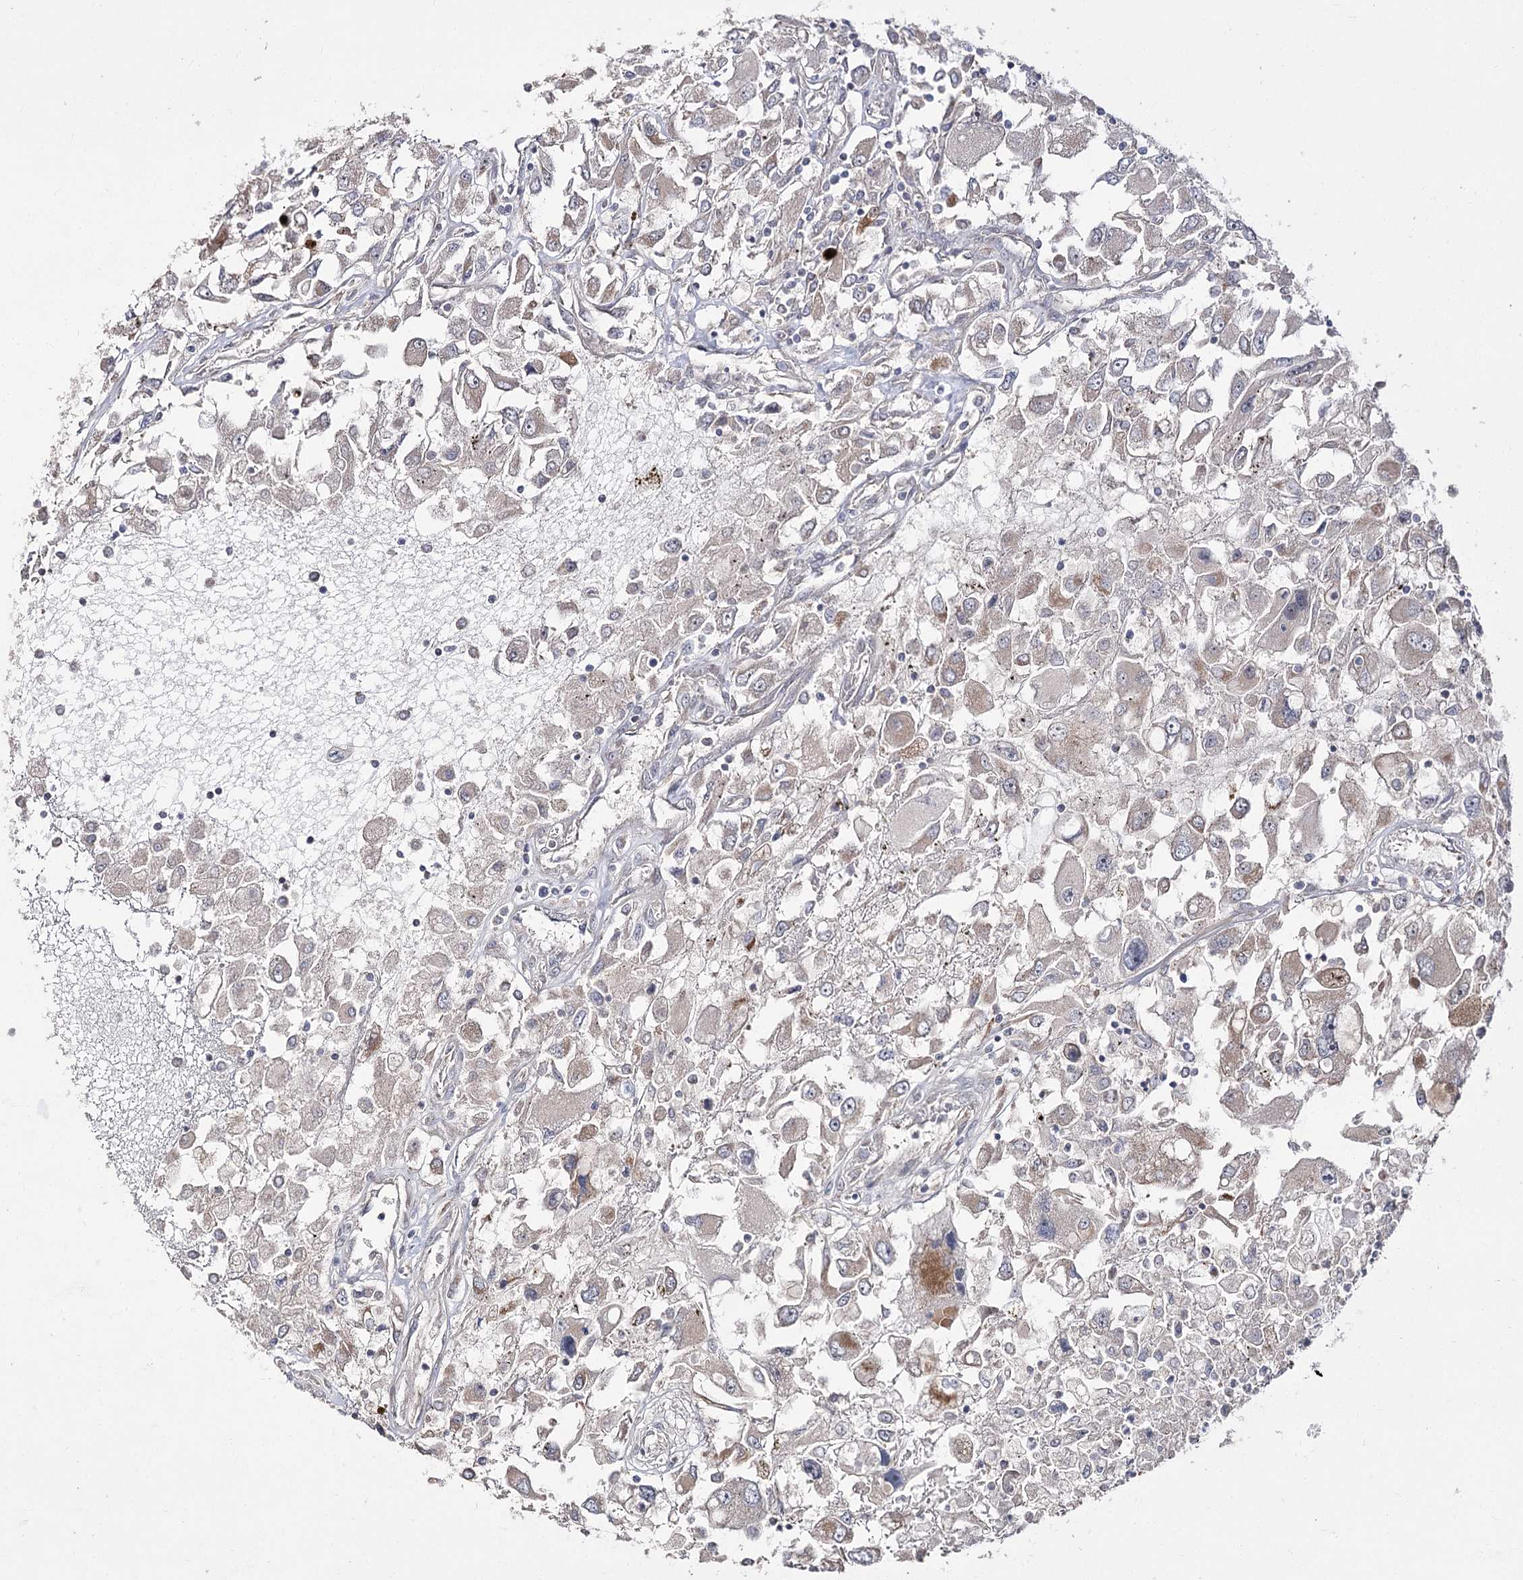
{"staining": {"intensity": "moderate", "quantity": "<25%", "location": "cytoplasmic/membranous"}, "tissue": "renal cancer", "cell_type": "Tumor cells", "image_type": "cancer", "snomed": [{"axis": "morphology", "description": "Adenocarcinoma, NOS"}, {"axis": "topography", "description": "Kidney"}], "caption": "Immunohistochemical staining of renal cancer reveals low levels of moderate cytoplasmic/membranous staining in about <25% of tumor cells.", "gene": "NADK2", "patient": {"sex": "female", "age": 52}}